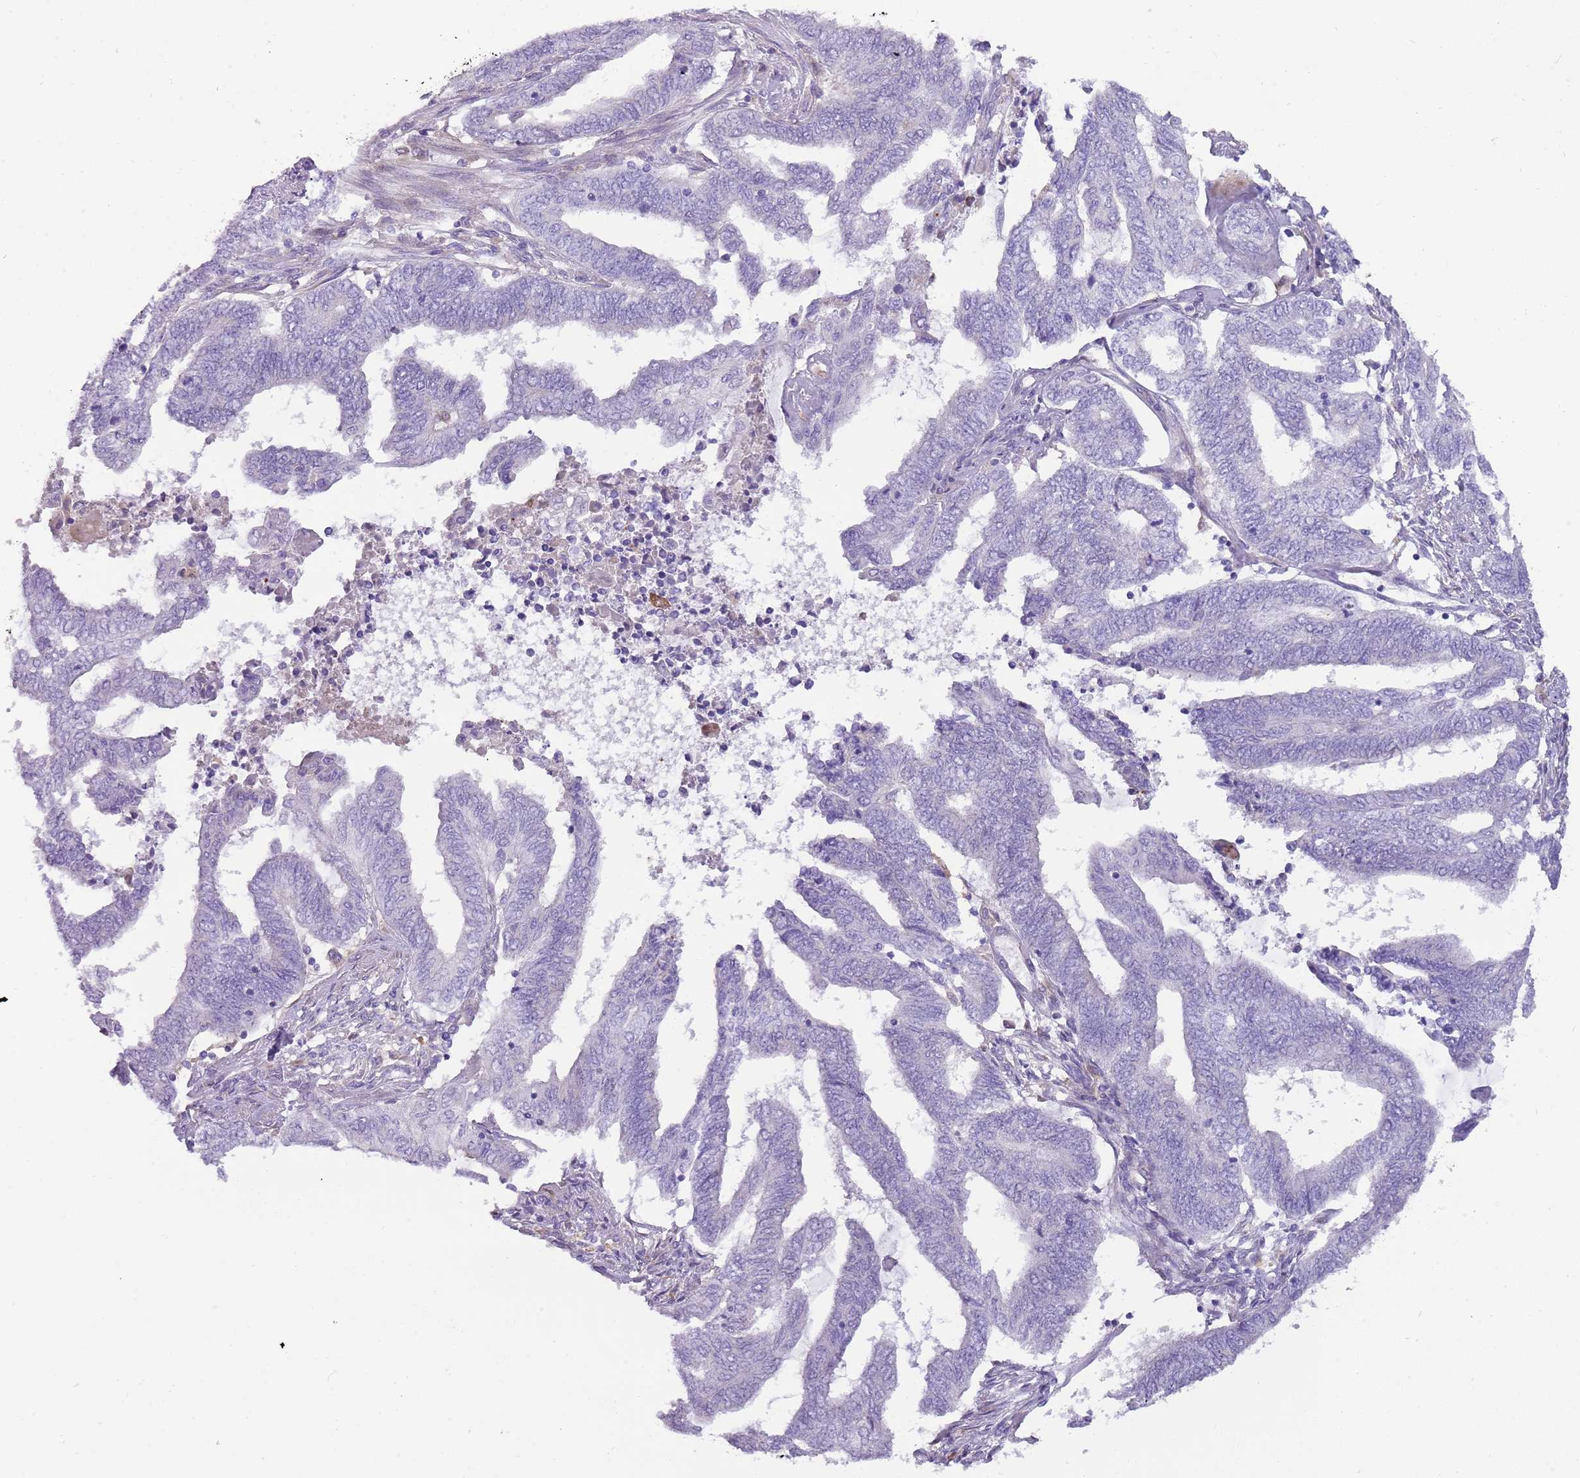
{"staining": {"intensity": "negative", "quantity": "none", "location": "none"}, "tissue": "endometrial cancer", "cell_type": "Tumor cells", "image_type": "cancer", "snomed": [{"axis": "morphology", "description": "Adenocarcinoma, NOS"}, {"axis": "topography", "description": "Uterus"}, {"axis": "topography", "description": "Endometrium"}], "caption": "High magnification brightfield microscopy of endometrial cancer (adenocarcinoma) stained with DAB (brown) and counterstained with hematoxylin (blue): tumor cells show no significant staining.", "gene": "DIPK1C", "patient": {"sex": "female", "age": 70}}